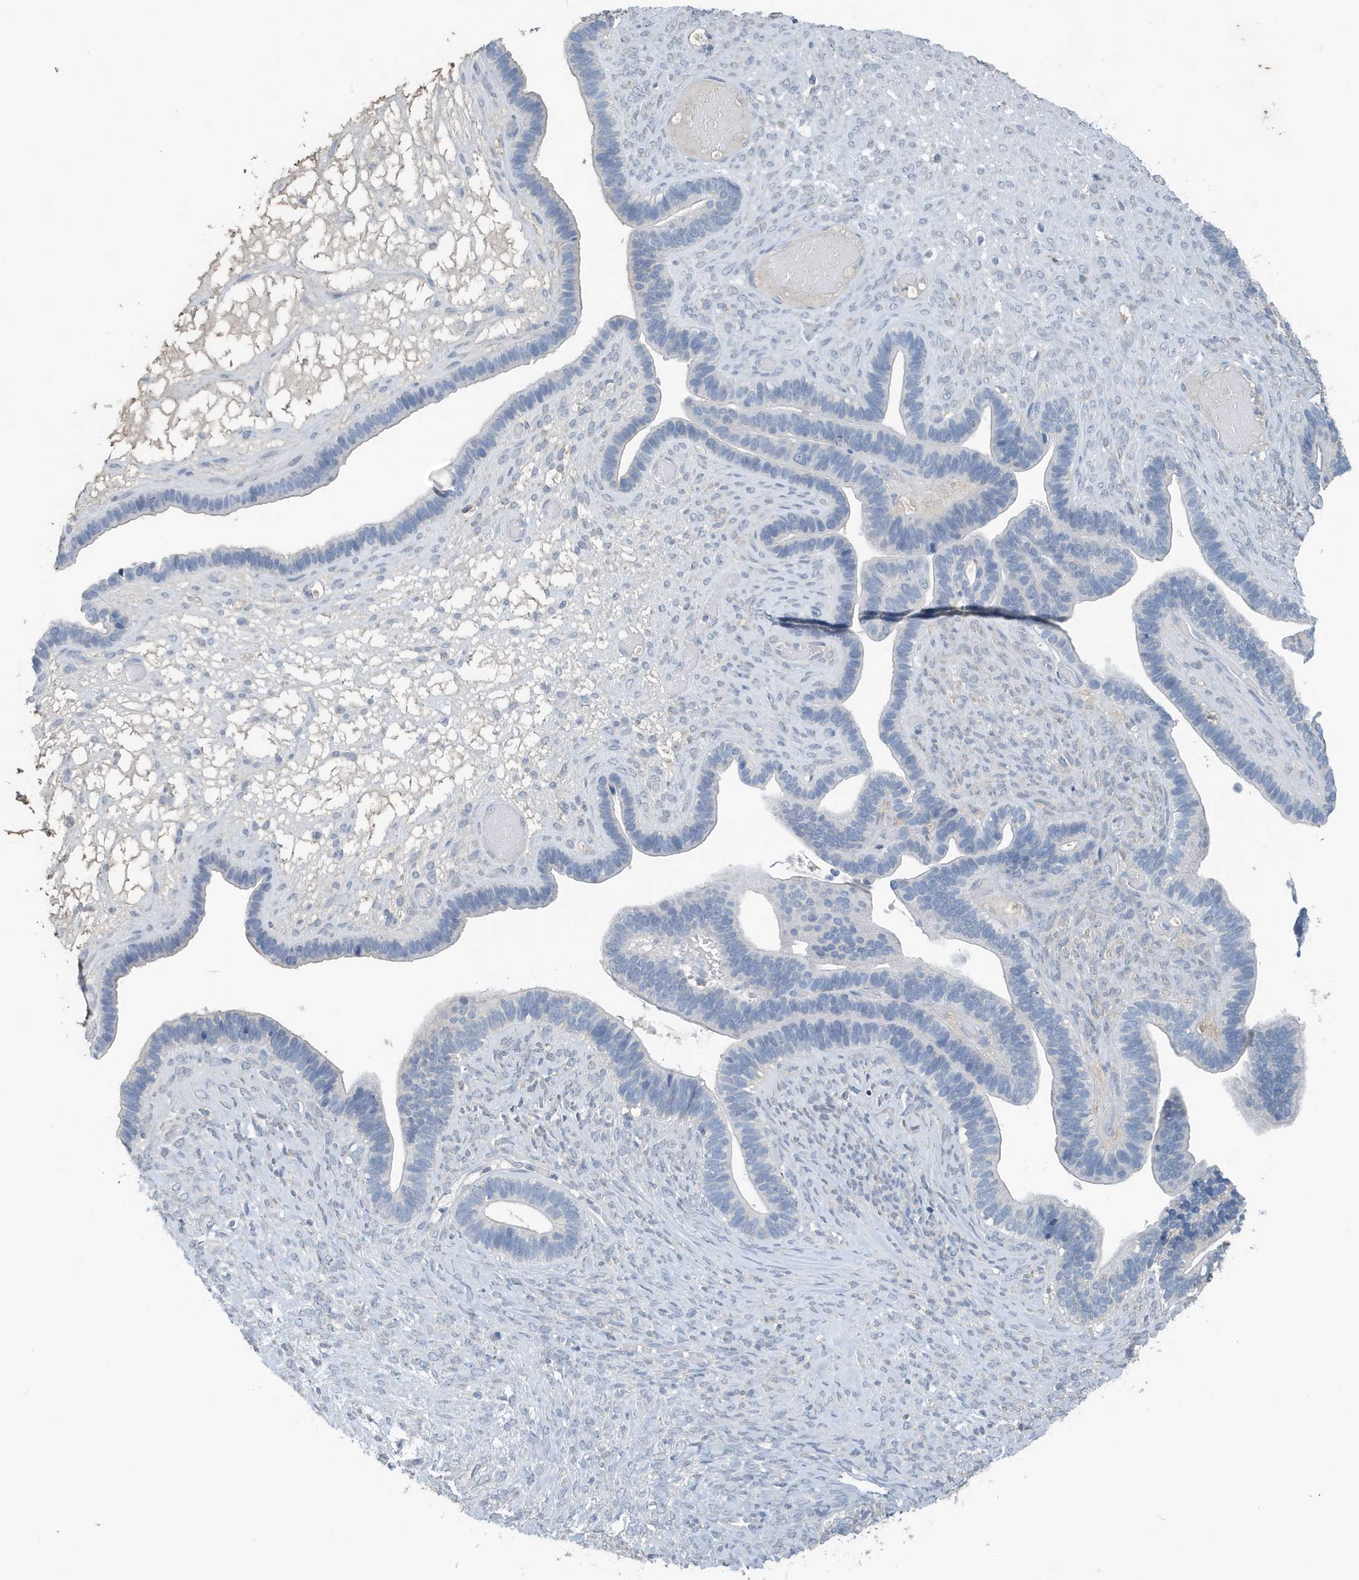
{"staining": {"intensity": "negative", "quantity": "none", "location": "none"}, "tissue": "ovarian cancer", "cell_type": "Tumor cells", "image_type": "cancer", "snomed": [{"axis": "morphology", "description": "Cystadenocarcinoma, serous, NOS"}, {"axis": "topography", "description": "Ovary"}], "caption": "High power microscopy image of an IHC histopathology image of ovarian serous cystadenocarcinoma, revealing no significant positivity in tumor cells.", "gene": "UGT2B4", "patient": {"sex": "female", "age": 56}}